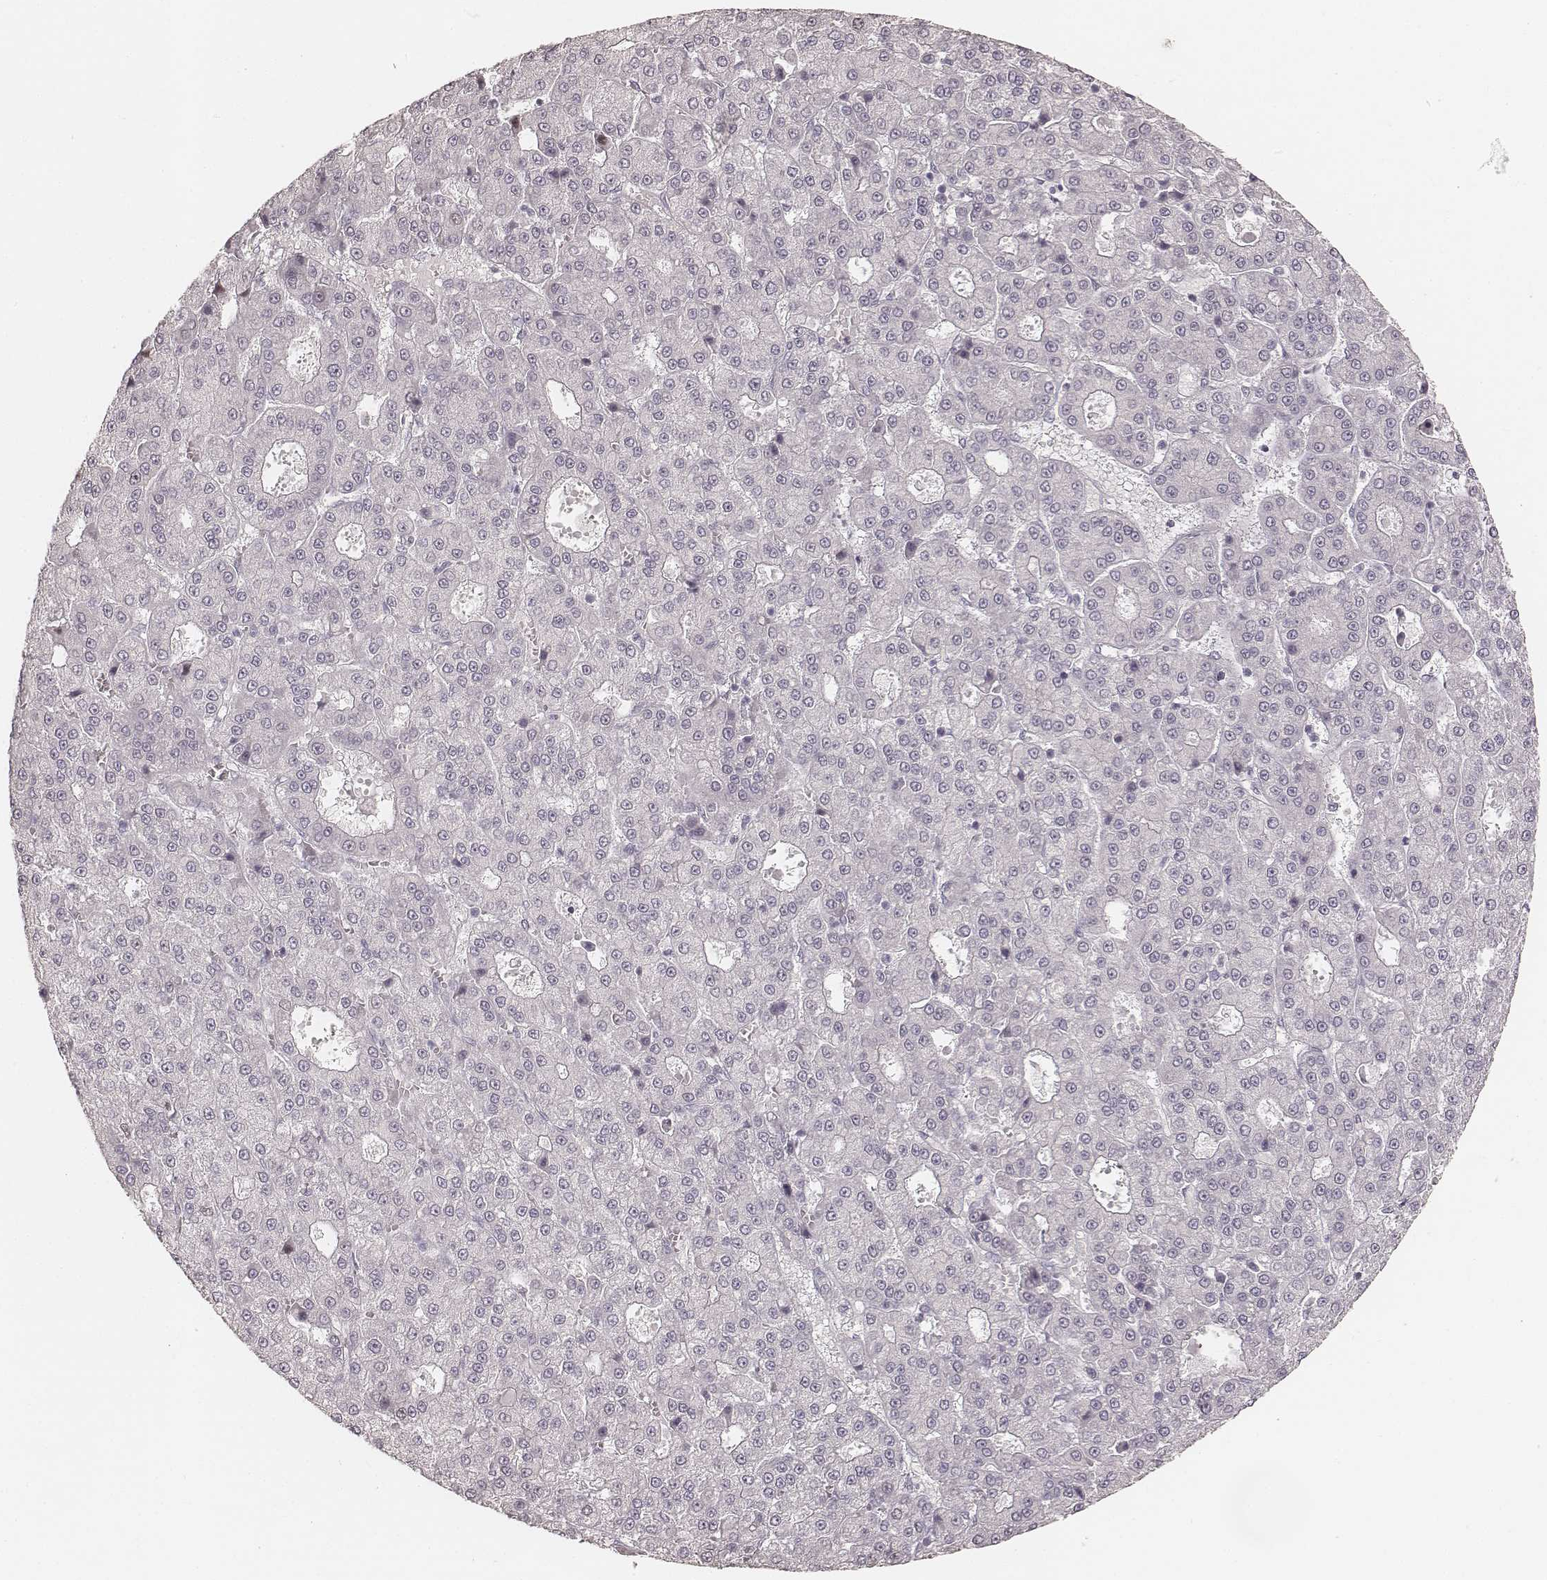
{"staining": {"intensity": "negative", "quantity": "none", "location": "none"}, "tissue": "liver cancer", "cell_type": "Tumor cells", "image_type": "cancer", "snomed": [{"axis": "morphology", "description": "Carcinoma, Hepatocellular, NOS"}, {"axis": "topography", "description": "Liver"}], "caption": "The histopathology image exhibits no staining of tumor cells in hepatocellular carcinoma (liver).", "gene": "TEX37", "patient": {"sex": "male", "age": 70}}